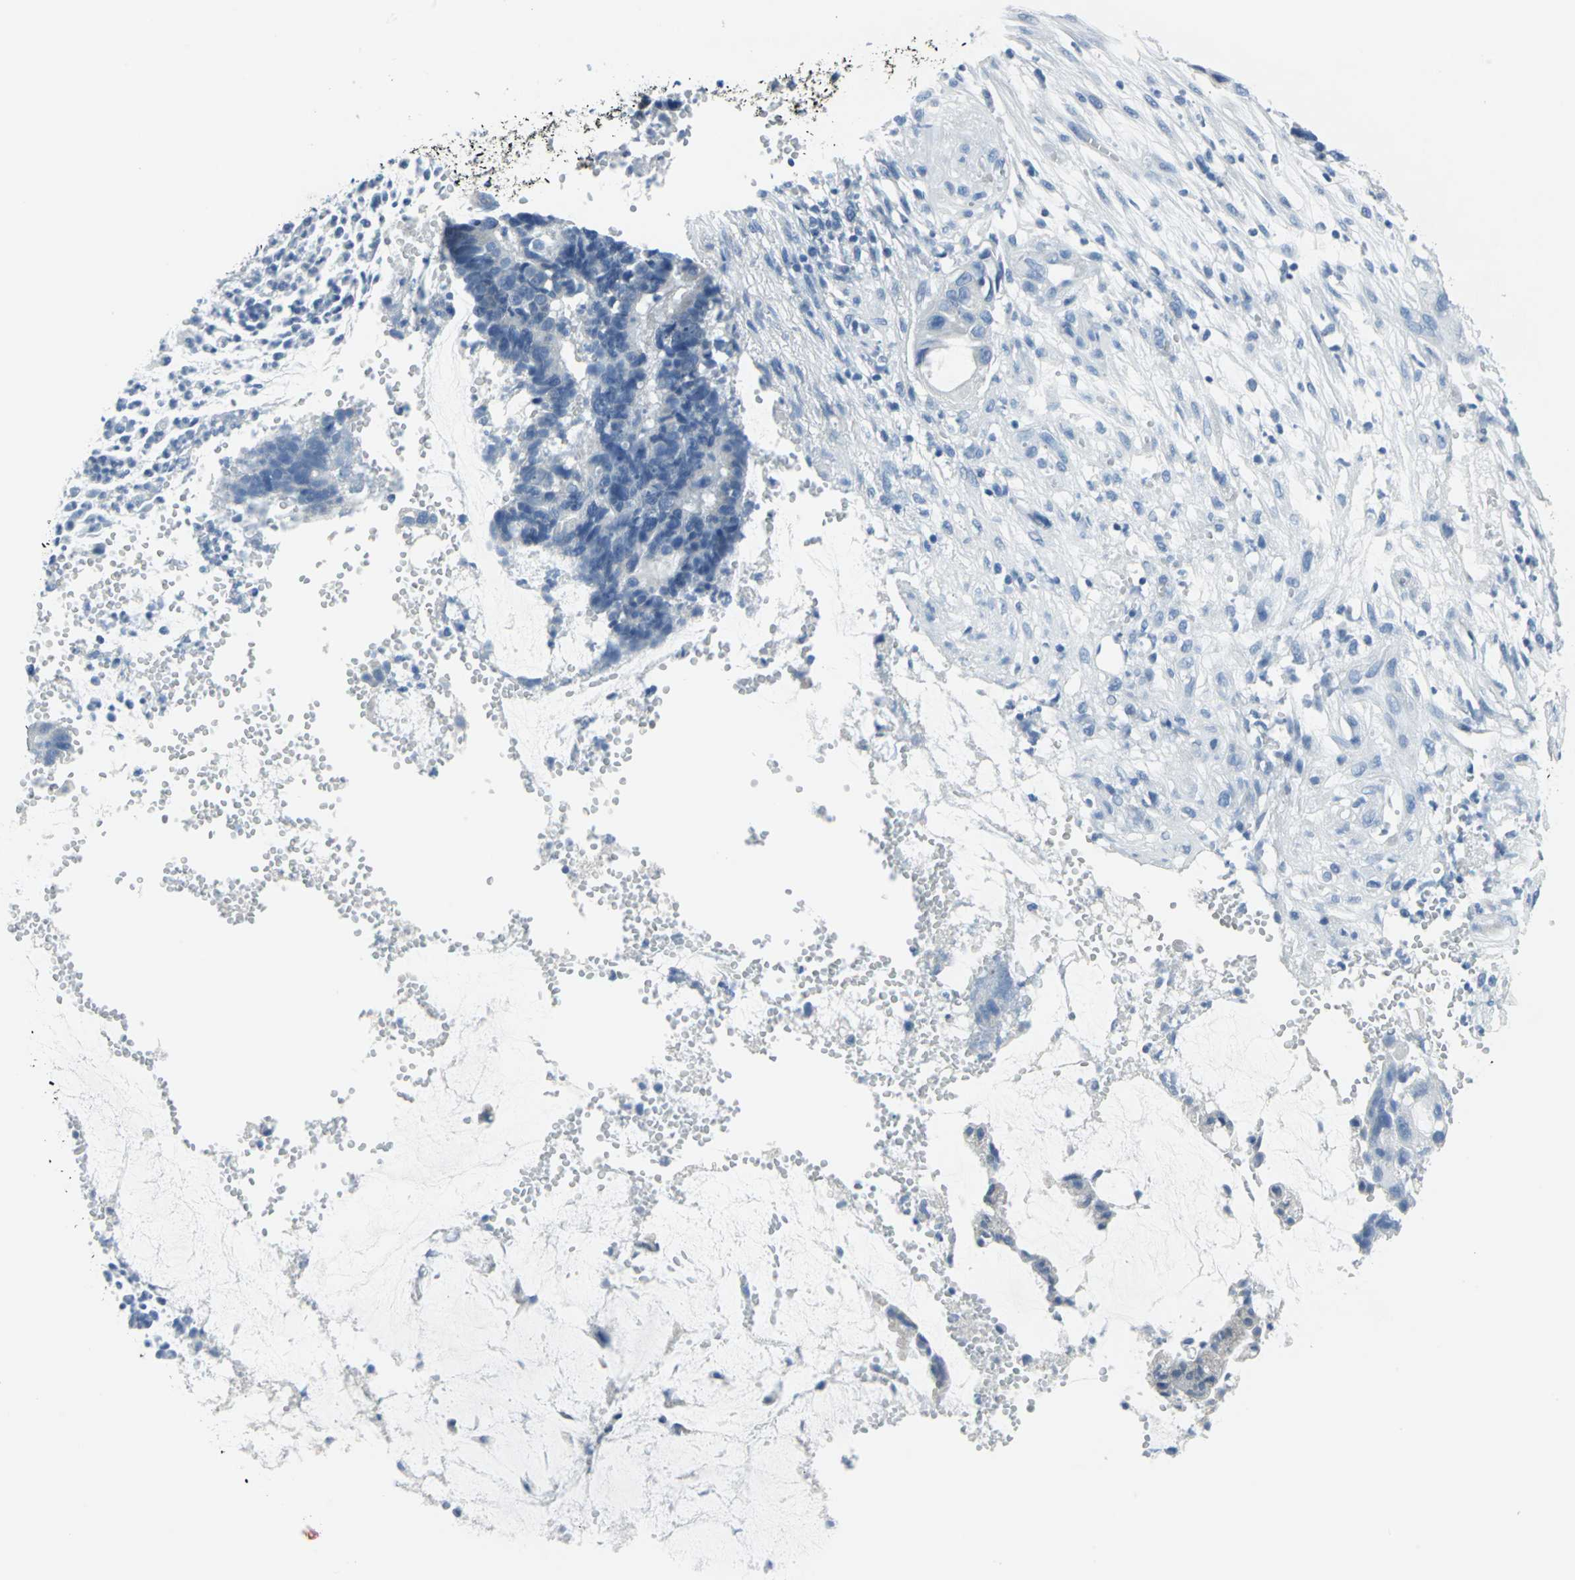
{"staining": {"intensity": "negative", "quantity": "none", "location": "none"}, "tissue": "colorectal cancer", "cell_type": "Tumor cells", "image_type": "cancer", "snomed": [{"axis": "morphology", "description": "Adenocarcinoma, NOS"}, {"axis": "topography", "description": "Colon"}], "caption": "DAB (3,3'-diaminobenzidine) immunohistochemical staining of colorectal cancer displays no significant positivity in tumor cells. The staining was performed using DAB (3,3'-diaminobenzidine) to visualize the protein expression in brown, while the nuclei were stained in blue with hematoxylin (Magnification: 20x).", "gene": "CYB5A", "patient": {"sex": "female", "age": 57}}